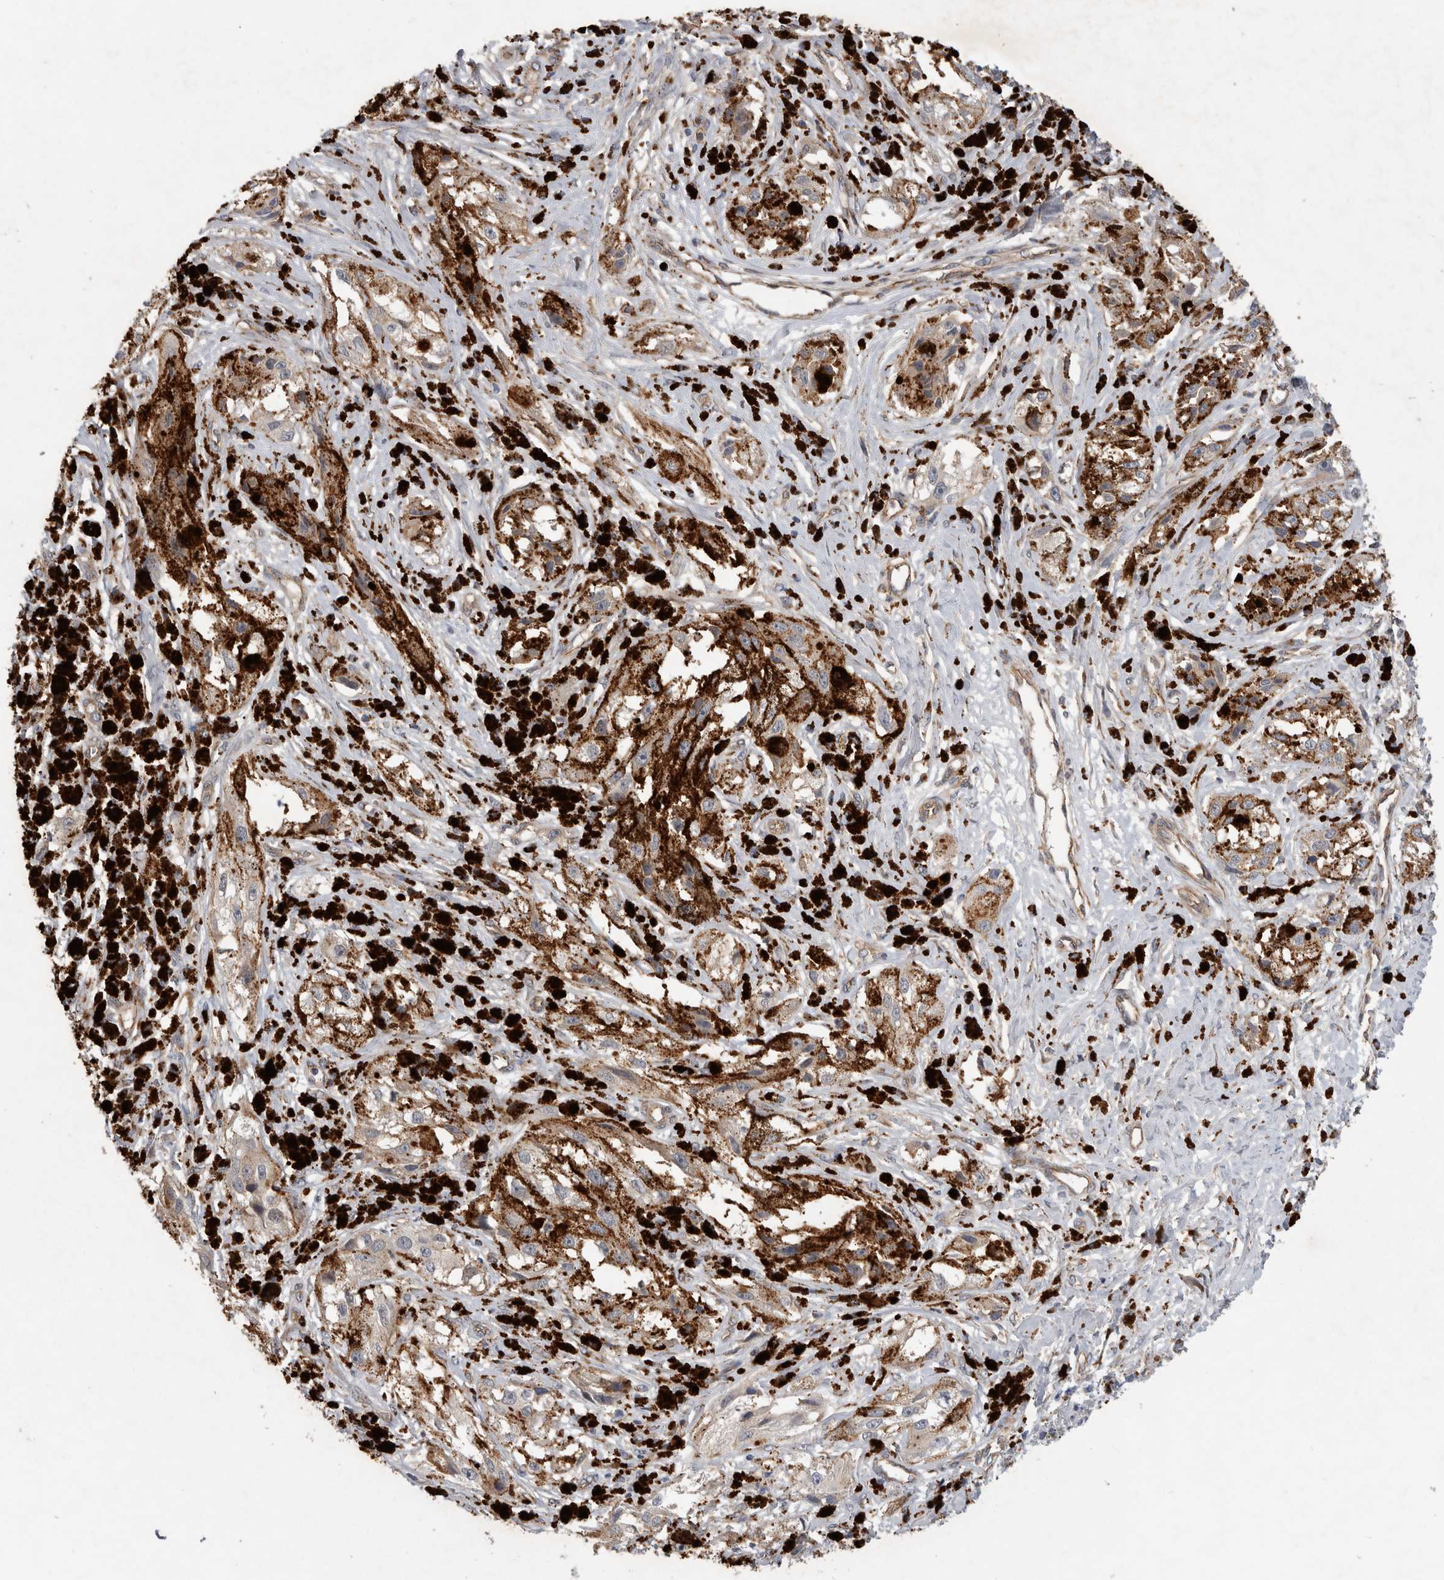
{"staining": {"intensity": "weak", "quantity": ">75%", "location": "cytoplasmic/membranous"}, "tissue": "melanoma", "cell_type": "Tumor cells", "image_type": "cancer", "snomed": [{"axis": "morphology", "description": "Malignant melanoma, NOS"}, {"axis": "topography", "description": "Skin"}], "caption": "Immunohistochemical staining of malignant melanoma exhibits low levels of weak cytoplasmic/membranous expression in approximately >75% of tumor cells.", "gene": "ANKFY1", "patient": {"sex": "male", "age": 88}}